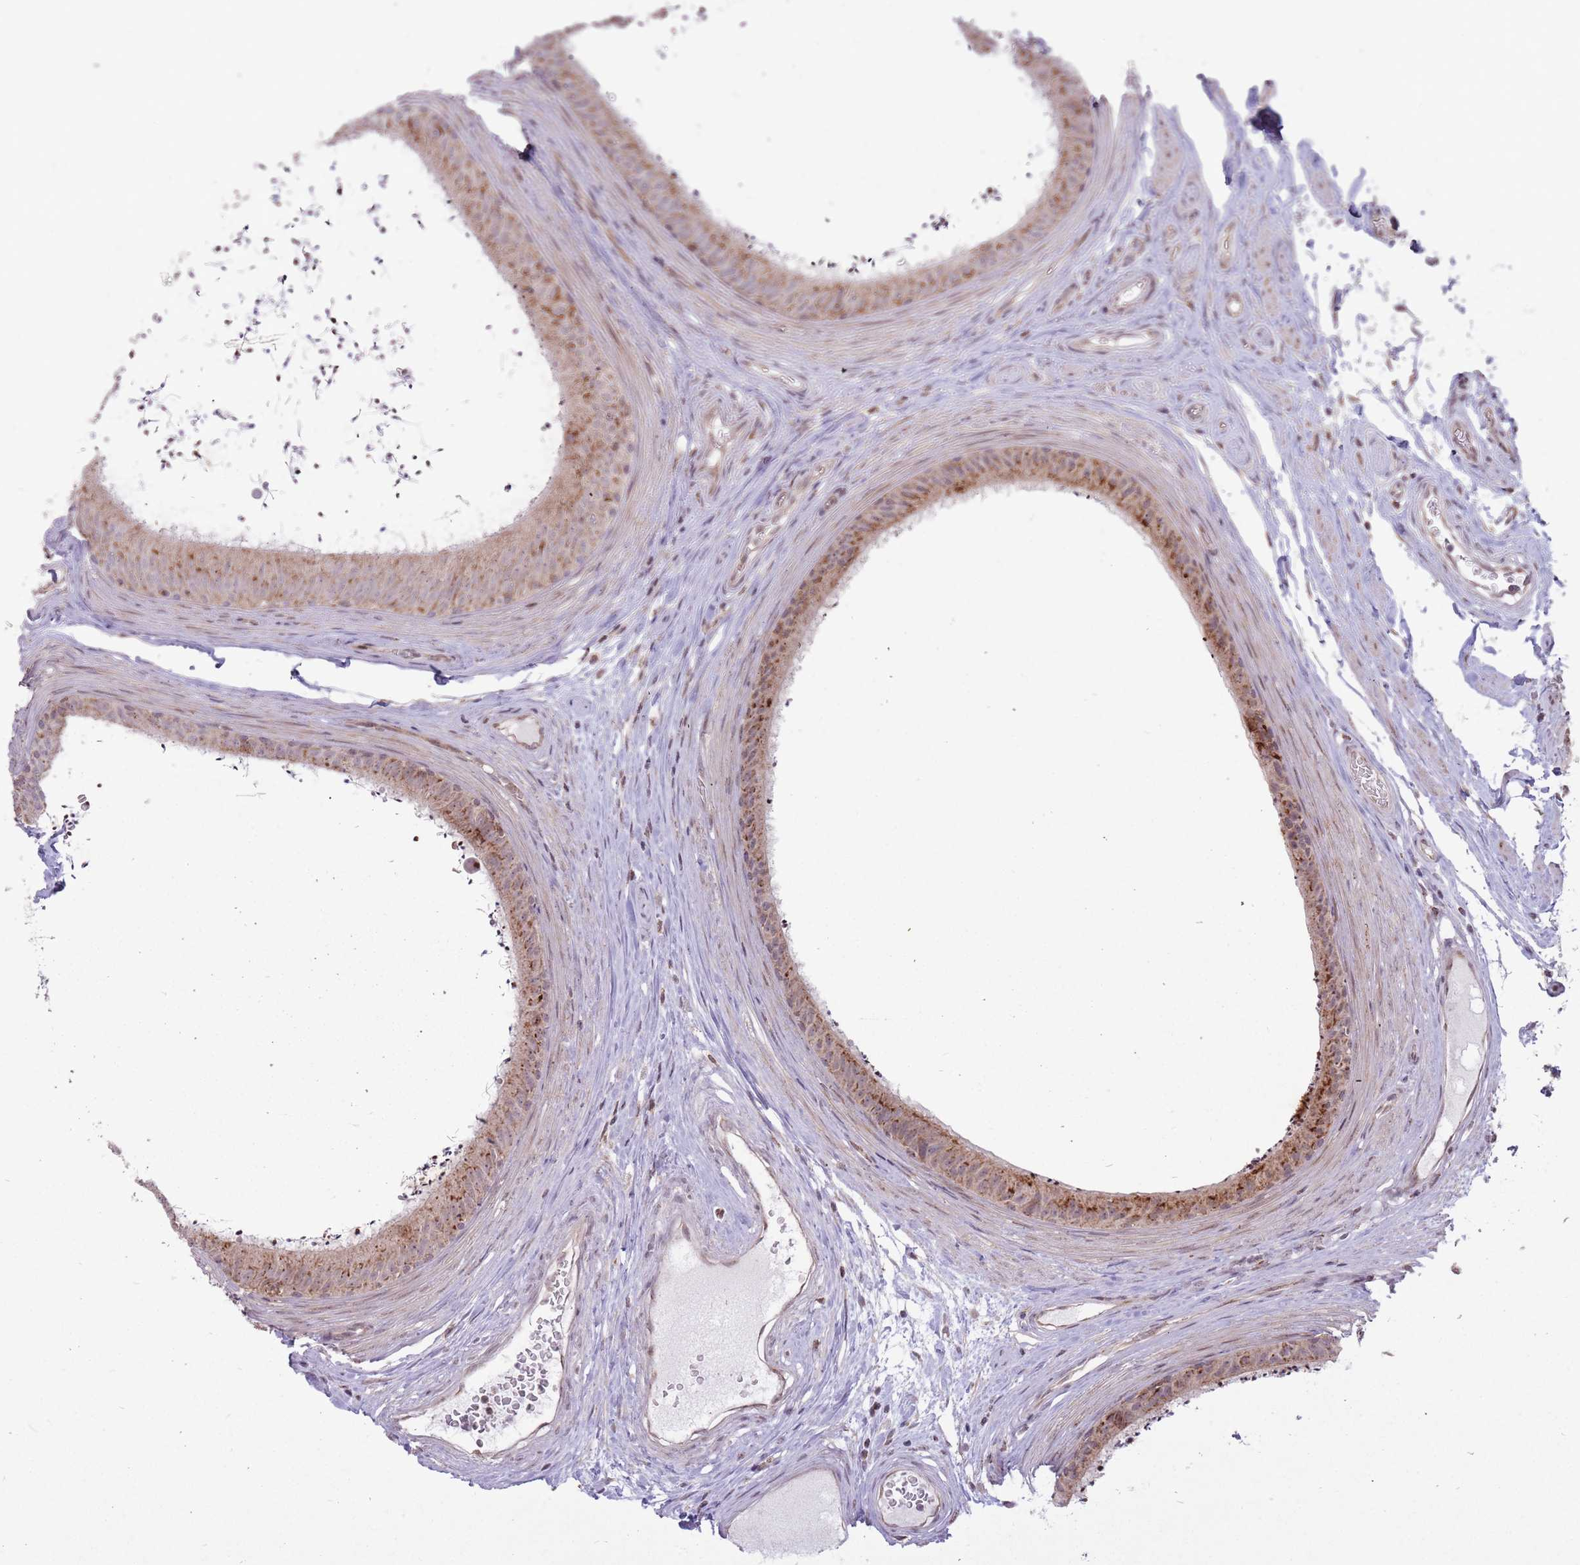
{"staining": {"intensity": "moderate", "quantity": ">75%", "location": "cytoplasmic/membranous"}, "tissue": "epididymis", "cell_type": "Glandular cells", "image_type": "normal", "snomed": [{"axis": "morphology", "description": "Normal tissue, NOS"}, {"axis": "topography", "description": "Testis"}, {"axis": "topography", "description": "Epididymis"}], "caption": "The image reveals immunohistochemical staining of unremarkable epididymis. There is moderate cytoplasmic/membranous positivity is present in approximately >75% of glandular cells. The staining was performed using DAB (3,3'-diaminobenzidine) to visualize the protein expression in brown, while the nuclei were stained in blue with hematoxylin (Magnification: 20x).", "gene": "DPYSL4", "patient": {"sex": "male", "age": 41}}